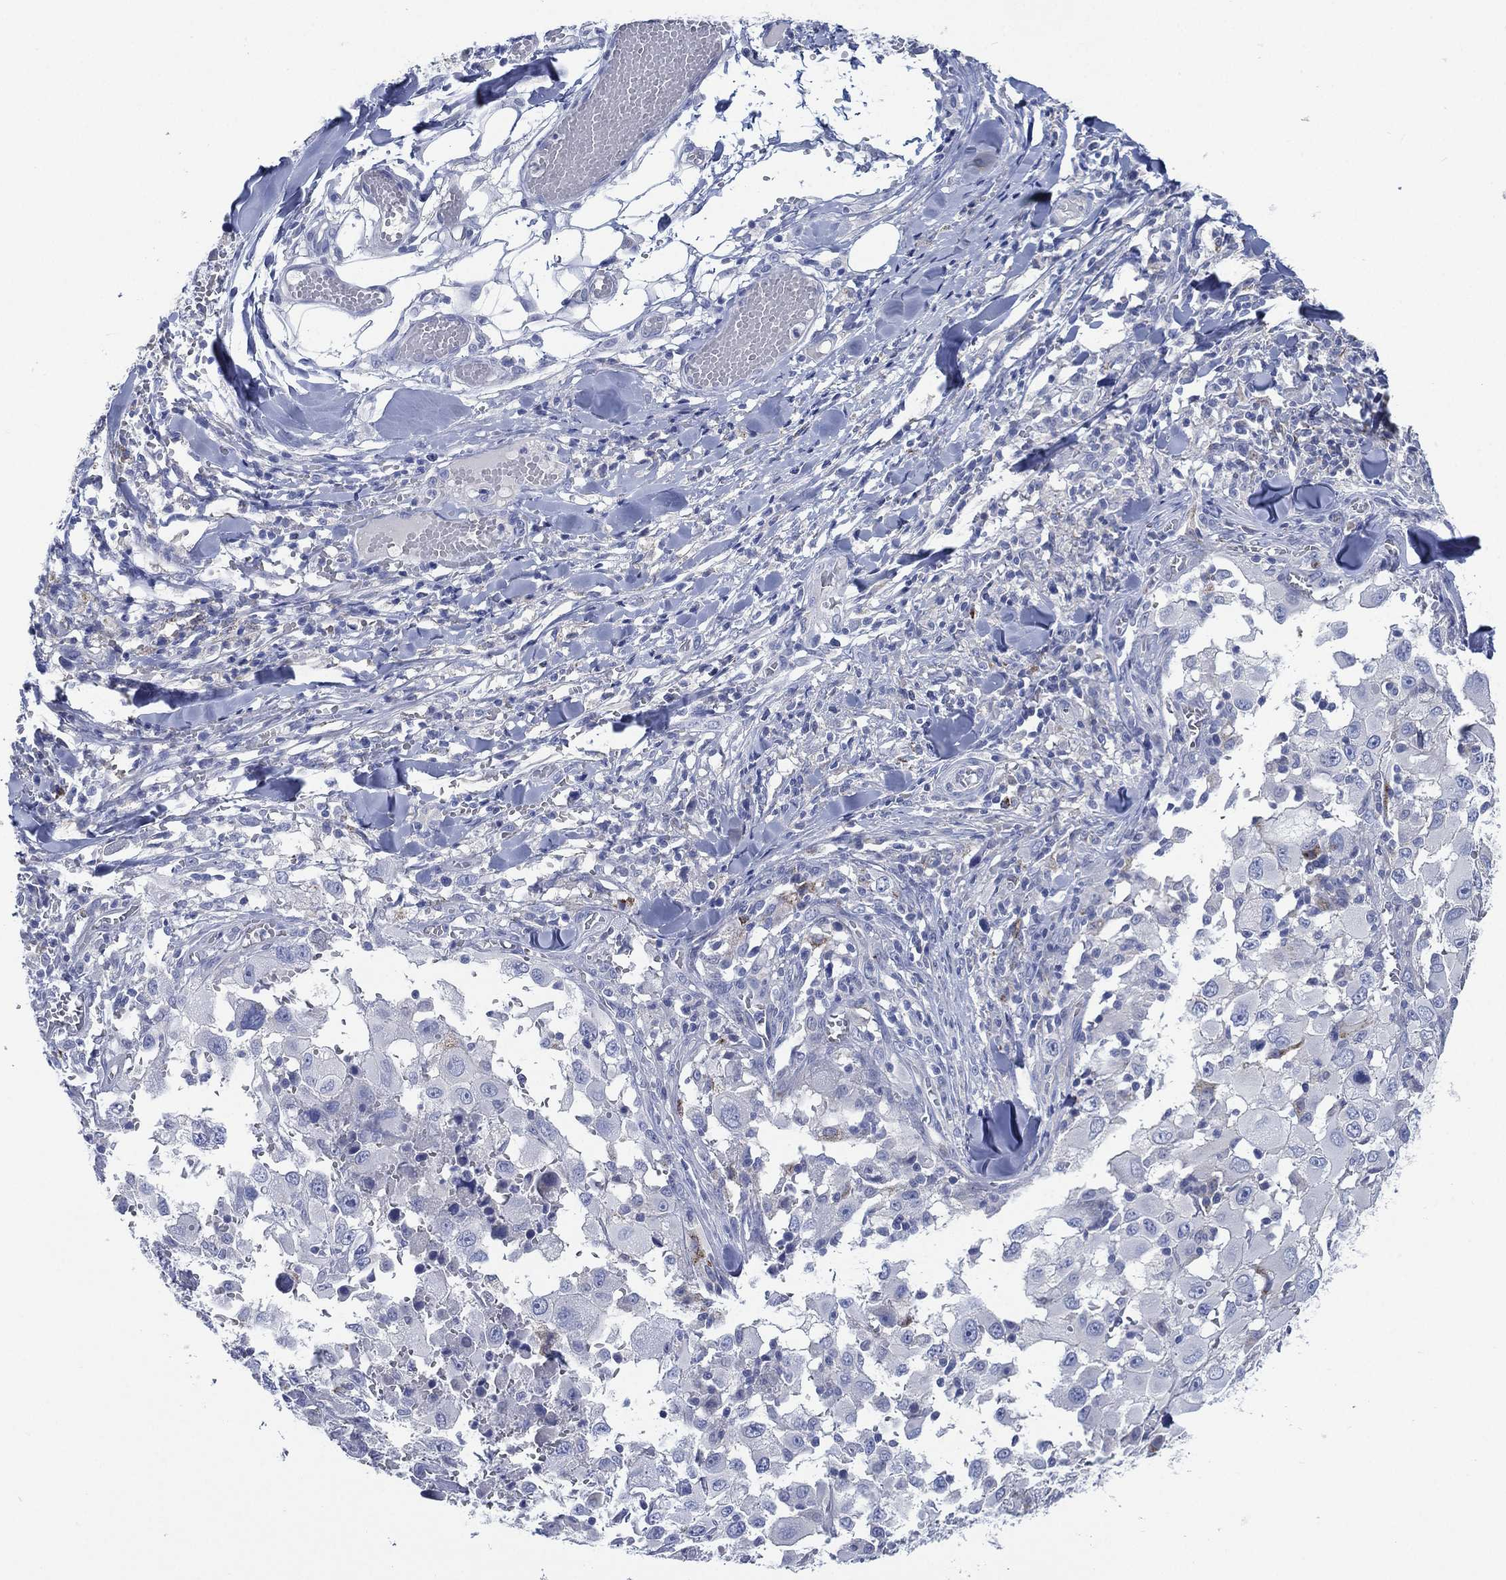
{"staining": {"intensity": "negative", "quantity": "none", "location": "none"}, "tissue": "melanoma", "cell_type": "Tumor cells", "image_type": "cancer", "snomed": [{"axis": "morphology", "description": "Malignant melanoma, Metastatic site"}, {"axis": "topography", "description": "Lymph node"}], "caption": "DAB immunohistochemical staining of human melanoma reveals no significant positivity in tumor cells.", "gene": "C5orf46", "patient": {"sex": "male", "age": 50}}